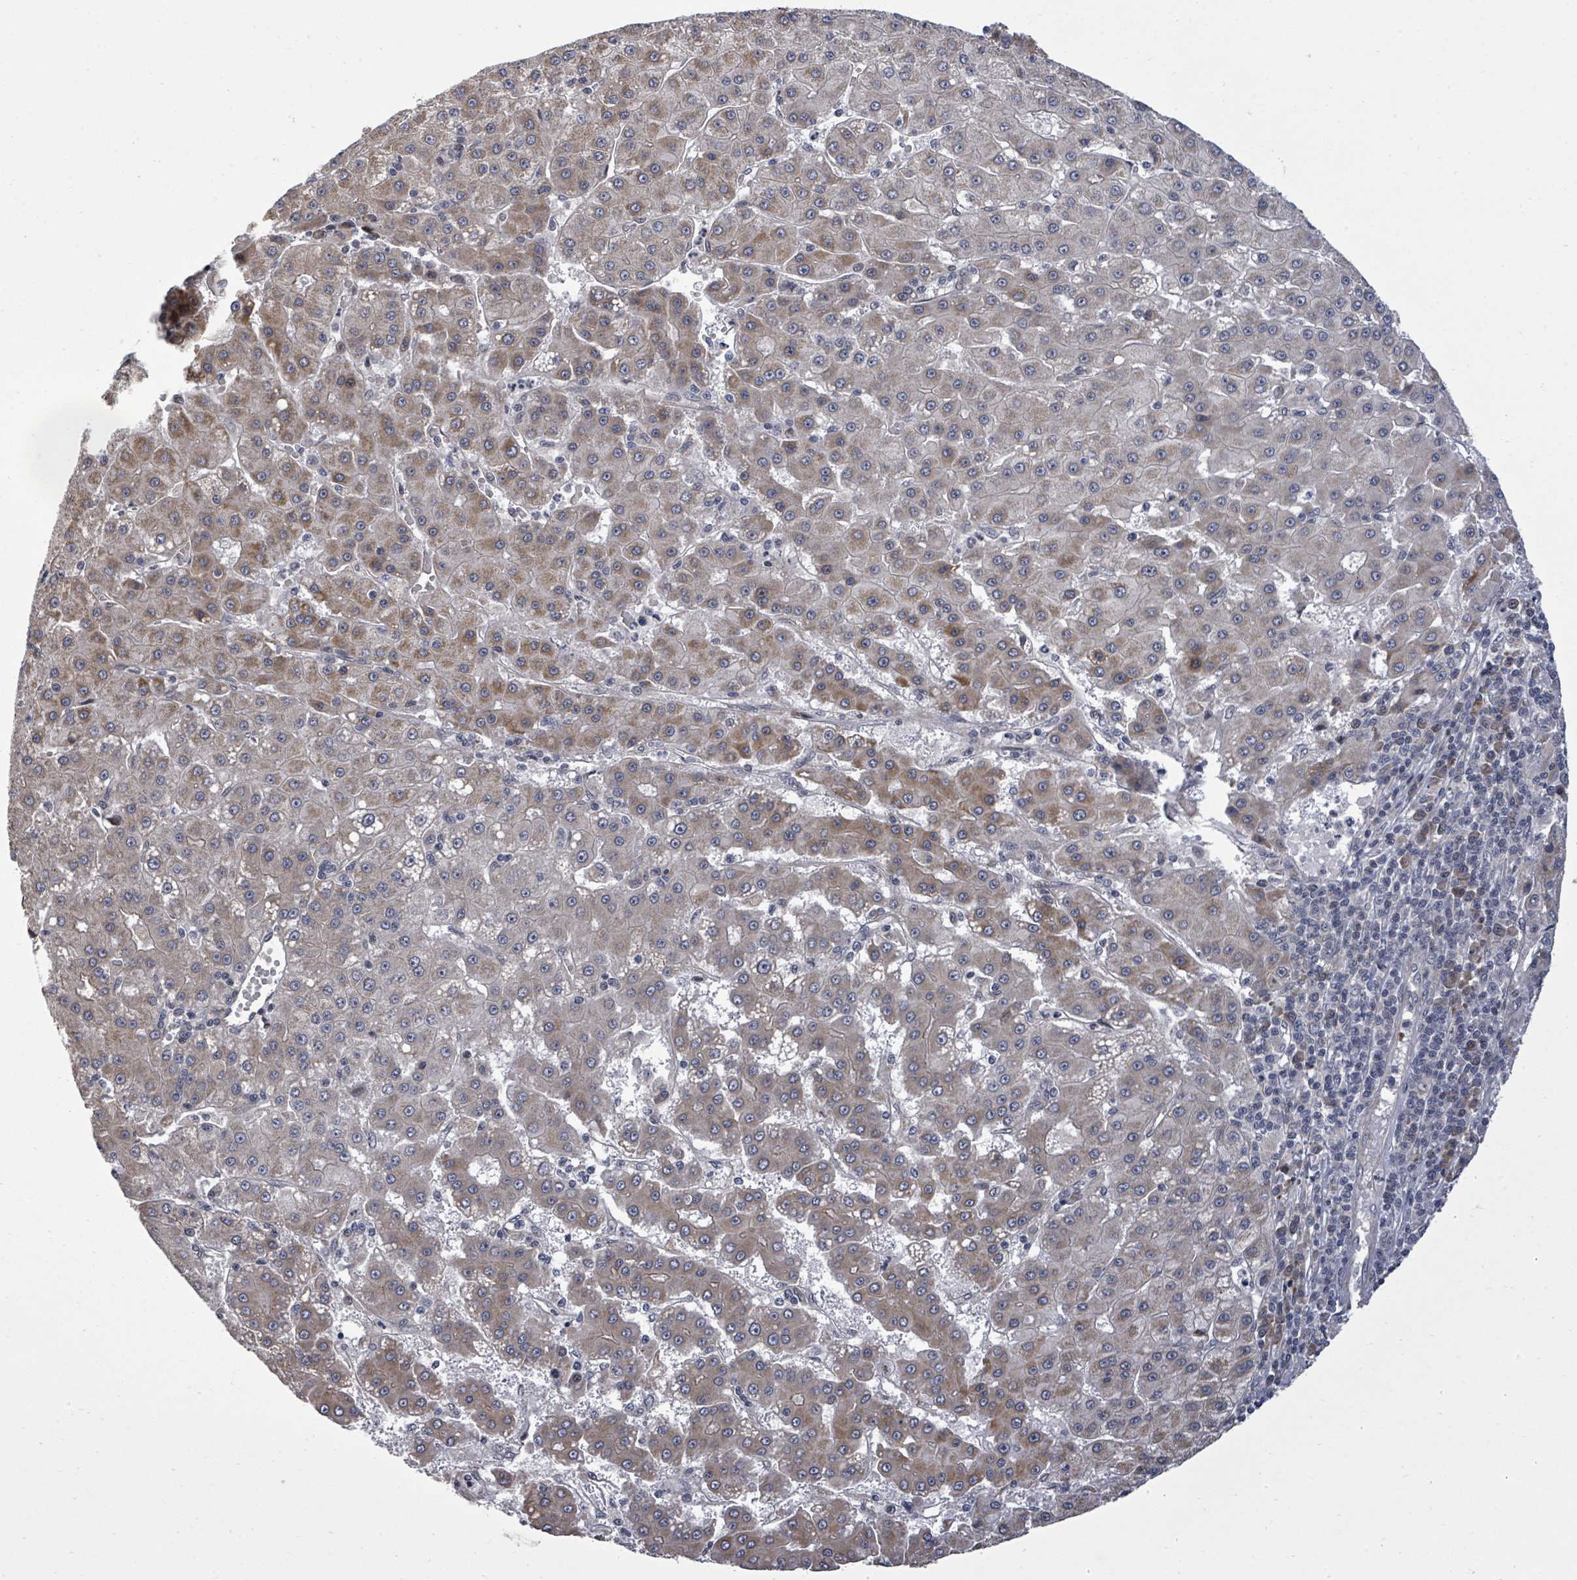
{"staining": {"intensity": "moderate", "quantity": "25%-75%", "location": "cytoplasmic/membranous"}, "tissue": "liver cancer", "cell_type": "Tumor cells", "image_type": "cancer", "snomed": [{"axis": "morphology", "description": "Carcinoma, Hepatocellular, NOS"}, {"axis": "topography", "description": "Liver"}], "caption": "Immunohistochemical staining of human liver cancer reveals moderate cytoplasmic/membranous protein staining in about 25%-75% of tumor cells.", "gene": "KRTAP27-1", "patient": {"sex": "male", "age": 76}}